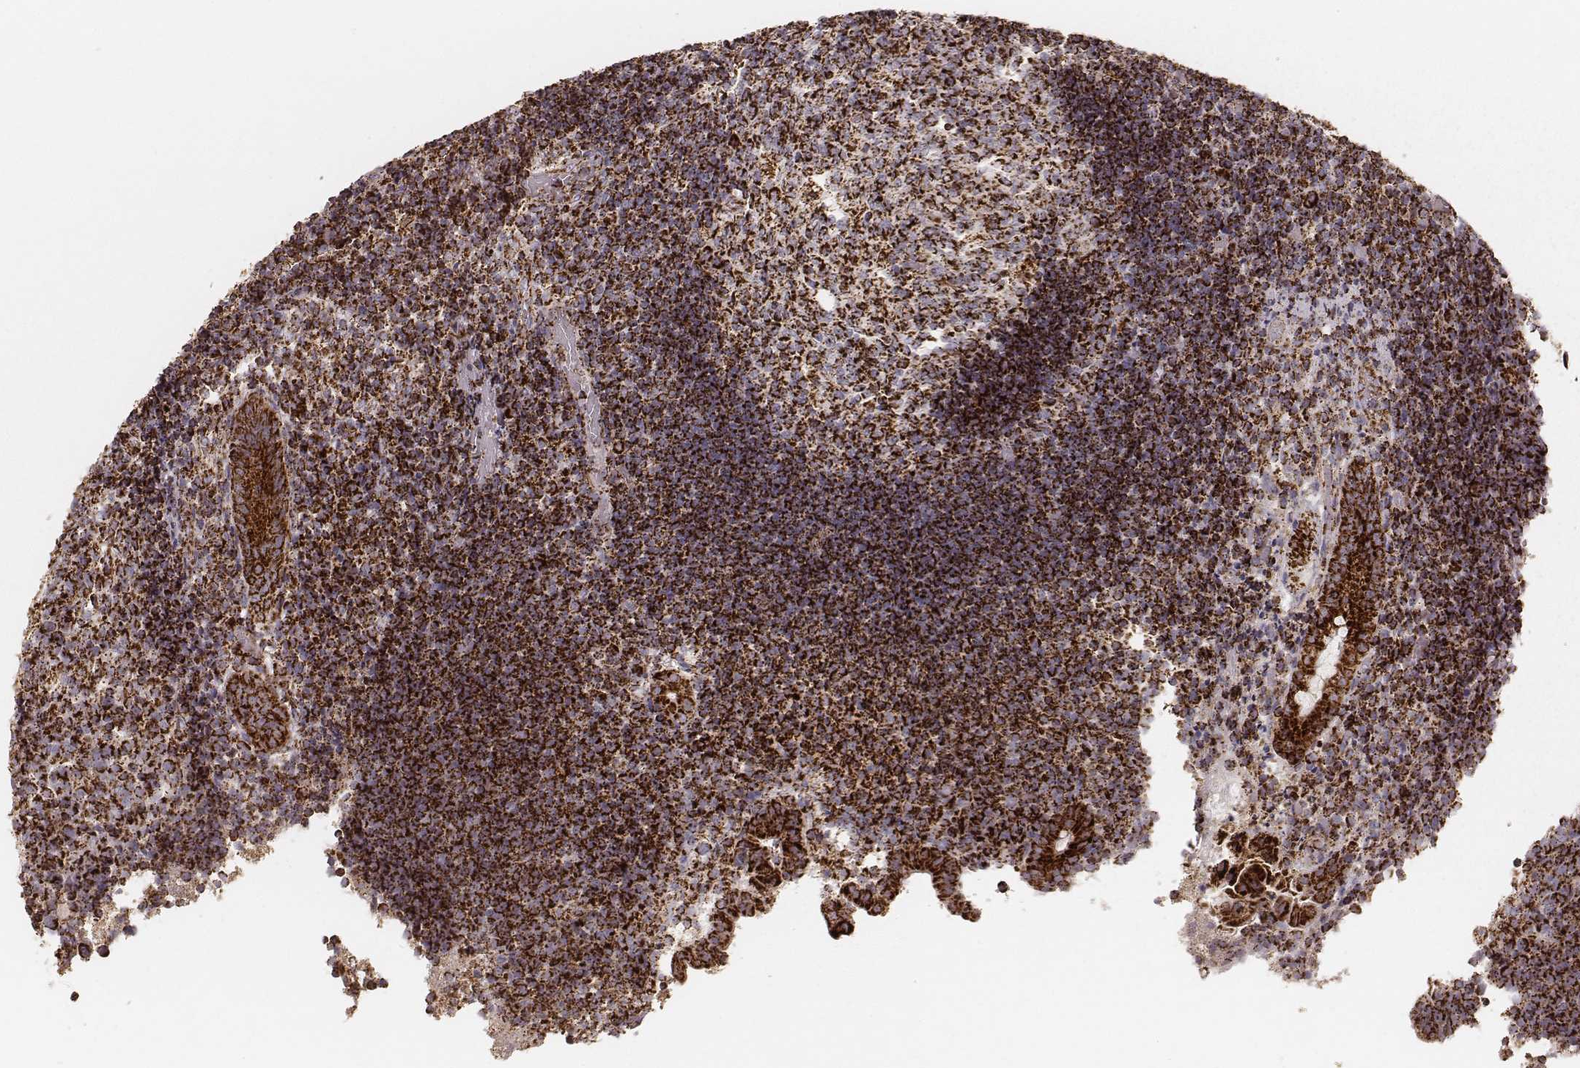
{"staining": {"intensity": "strong", "quantity": ">75%", "location": "cytoplasmic/membranous"}, "tissue": "appendix", "cell_type": "Glandular cells", "image_type": "normal", "snomed": [{"axis": "morphology", "description": "Normal tissue, NOS"}, {"axis": "topography", "description": "Appendix"}], "caption": "Normal appendix demonstrates strong cytoplasmic/membranous staining in approximately >75% of glandular cells, visualized by immunohistochemistry.", "gene": "CS", "patient": {"sex": "female", "age": 32}}